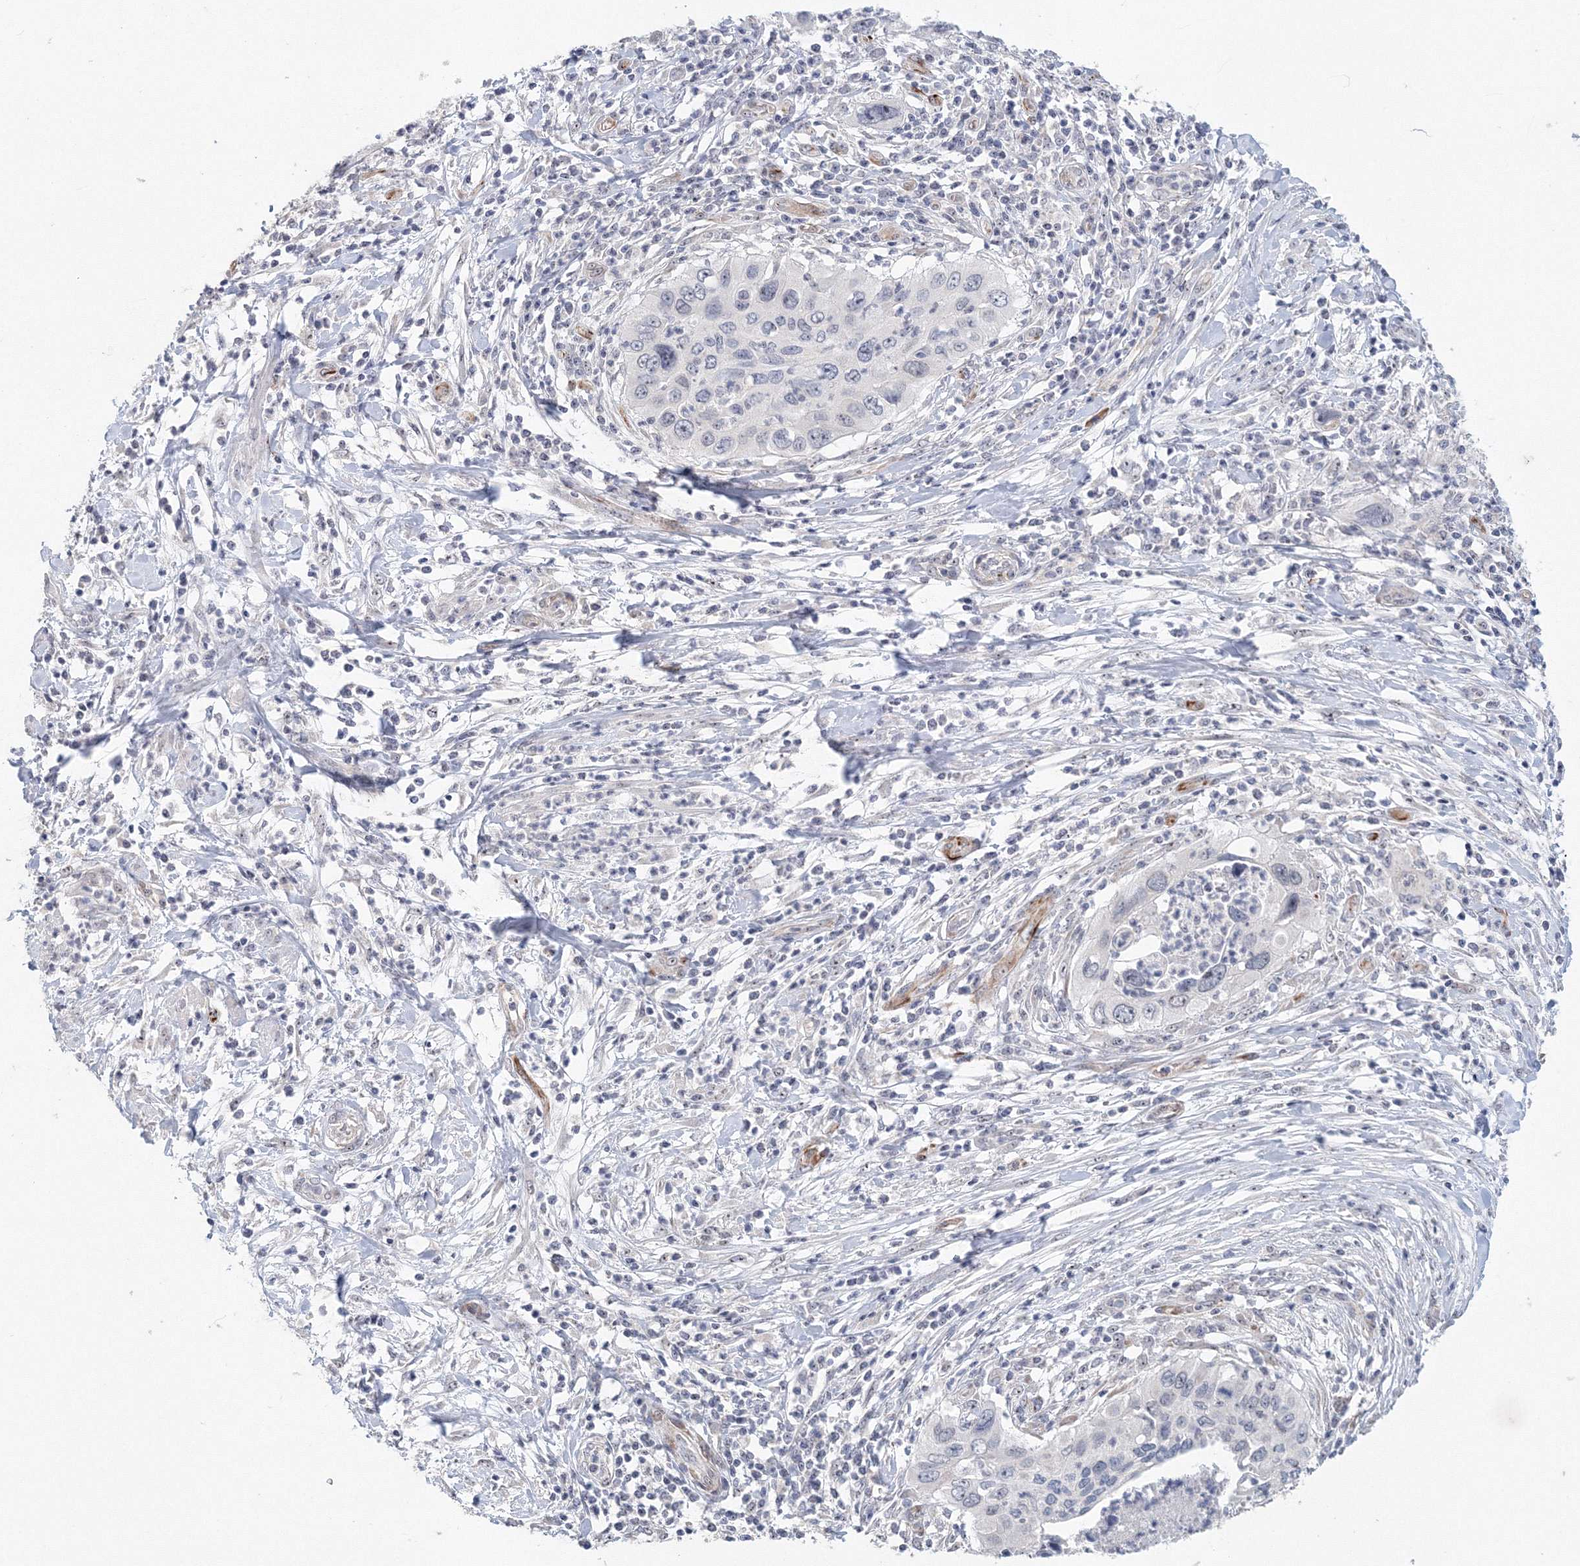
{"staining": {"intensity": "negative", "quantity": "none", "location": "none"}, "tissue": "cervical cancer", "cell_type": "Tumor cells", "image_type": "cancer", "snomed": [{"axis": "morphology", "description": "Squamous cell carcinoma, NOS"}, {"axis": "topography", "description": "Cervix"}], "caption": "This is a image of immunohistochemistry staining of cervical cancer (squamous cell carcinoma), which shows no positivity in tumor cells.", "gene": "SIRT7", "patient": {"sex": "female", "age": 38}}